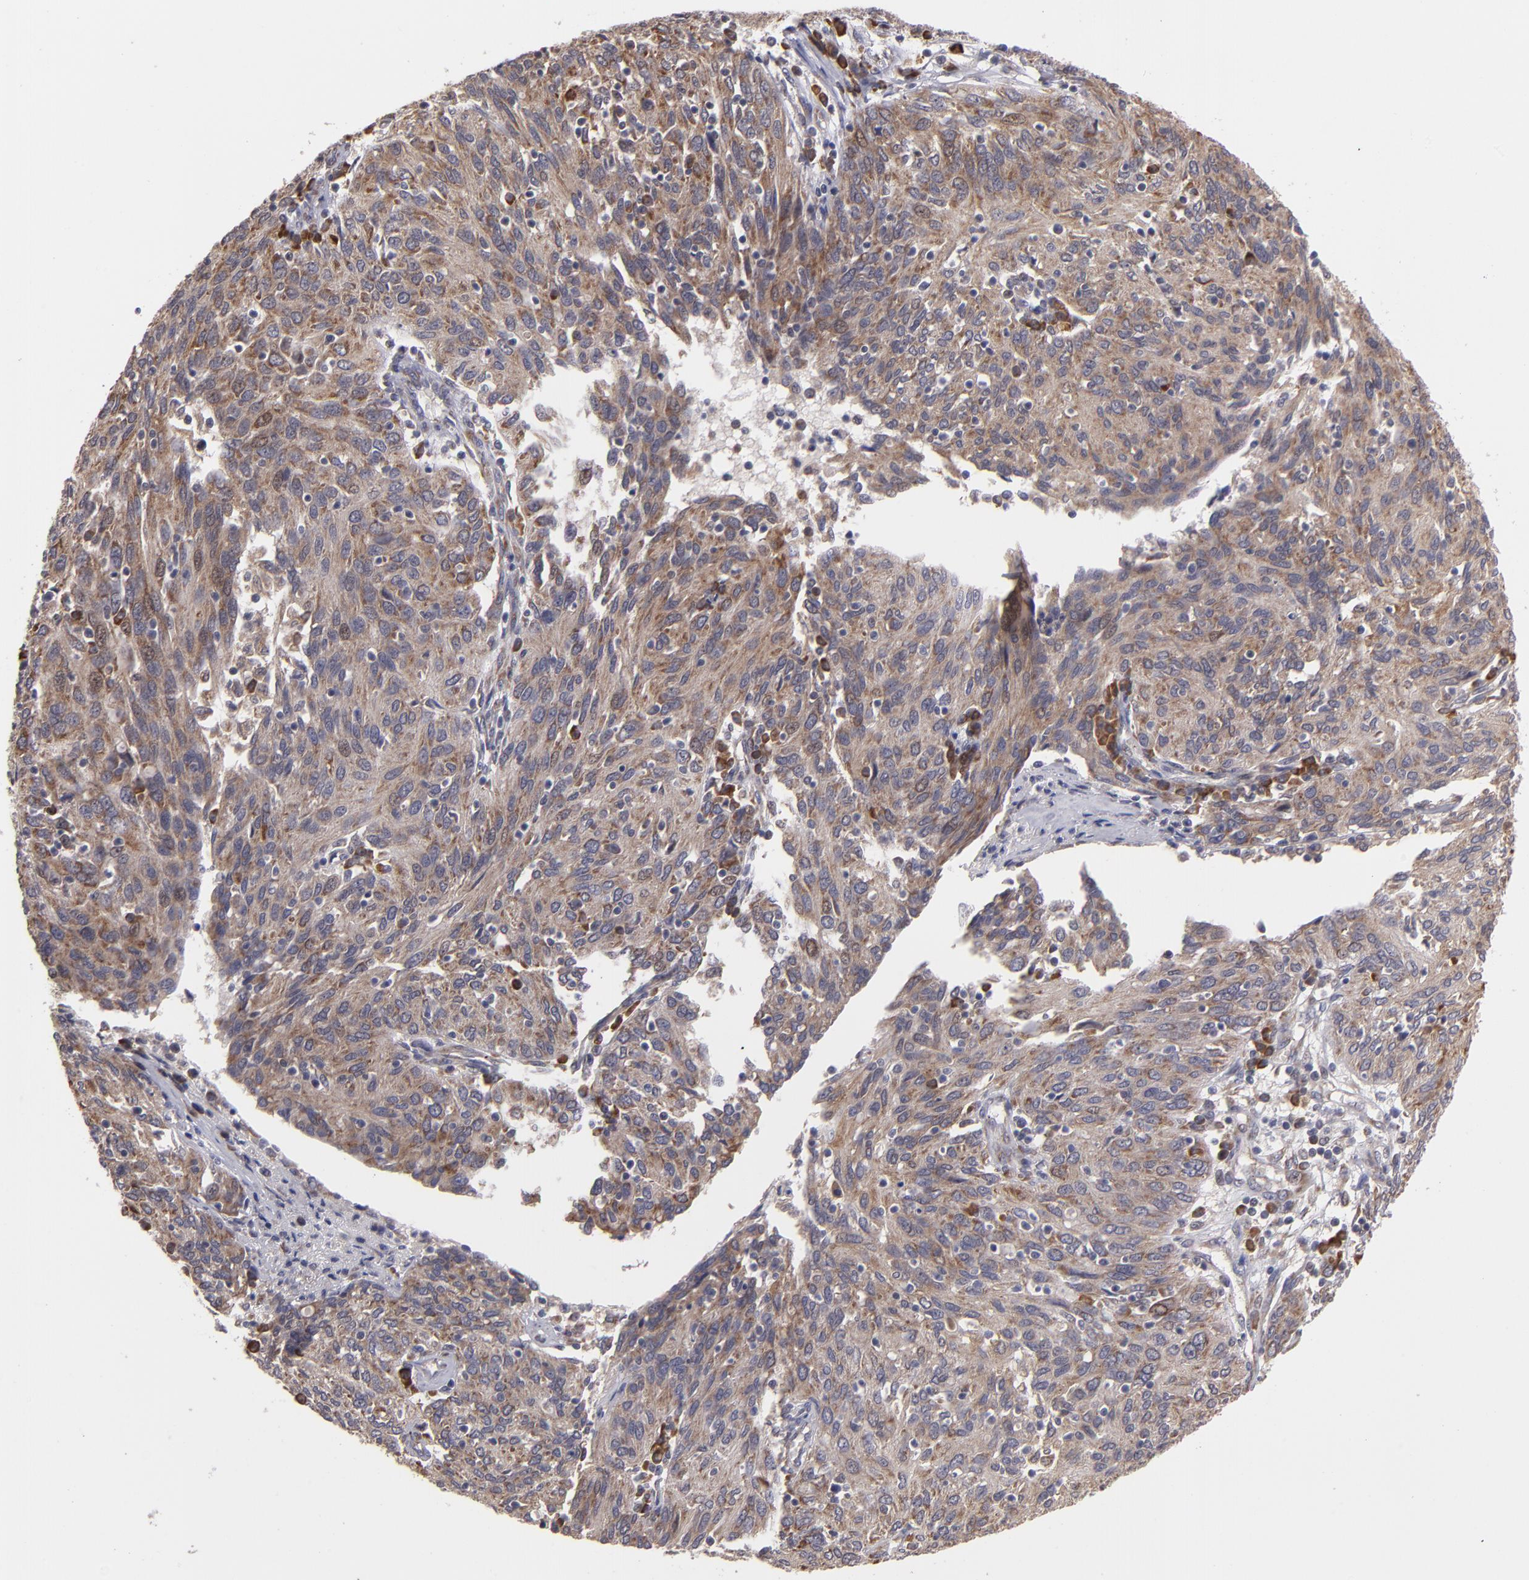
{"staining": {"intensity": "weak", "quantity": ">75%", "location": "cytoplasmic/membranous"}, "tissue": "ovarian cancer", "cell_type": "Tumor cells", "image_type": "cancer", "snomed": [{"axis": "morphology", "description": "Carcinoma, endometroid"}, {"axis": "topography", "description": "Ovary"}], "caption": "Immunohistochemical staining of endometroid carcinoma (ovarian) demonstrates low levels of weak cytoplasmic/membranous expression in about >75% of tumor cells.", "gene": "CASP1", "patient": {"sex": "female", "age": 50}}